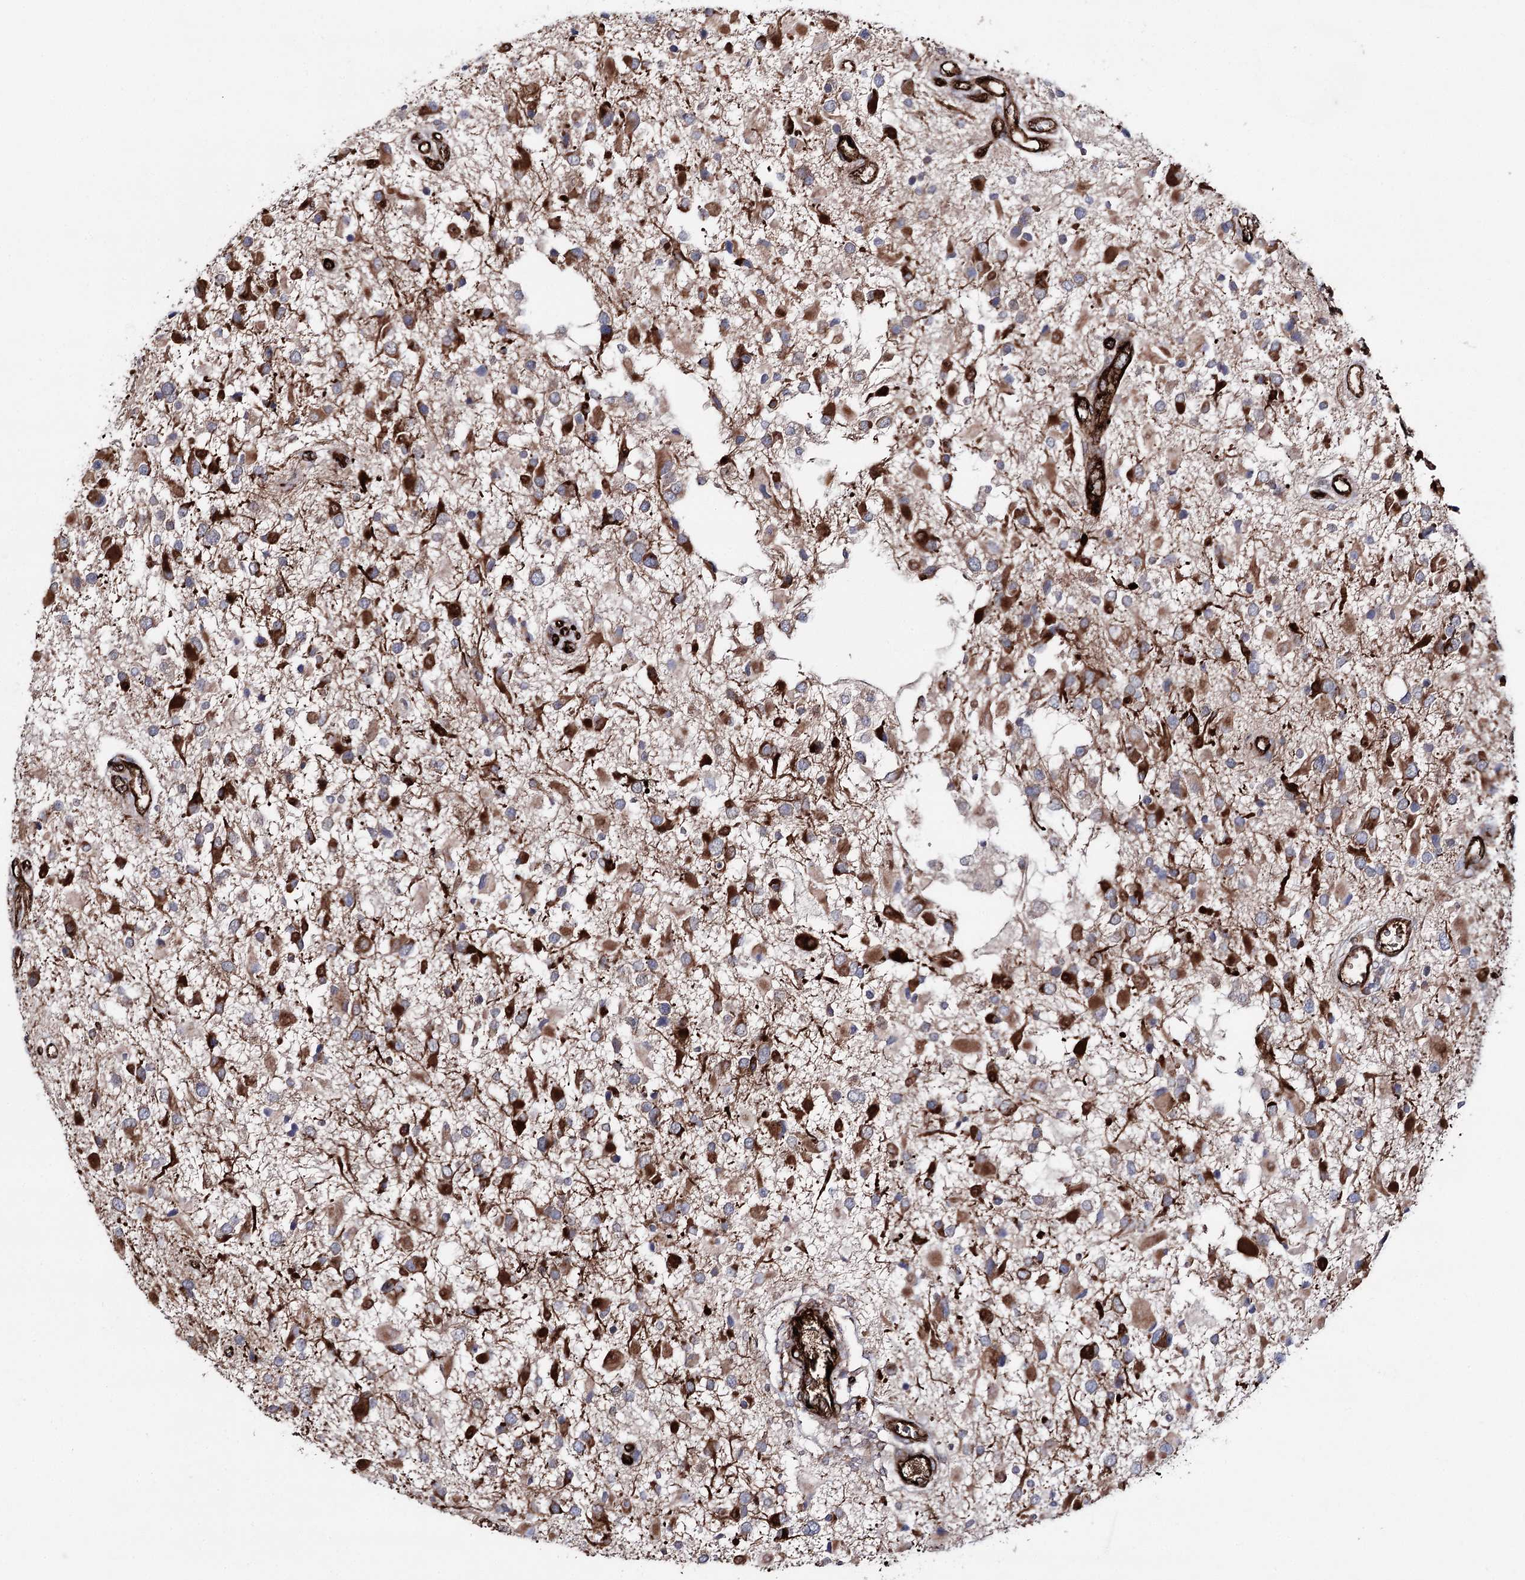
{"staining": {"intensity": "strong", "quantity": ">75%", "location": "cytoplasmic/membranous"}, "tissue": "glioma", "cell_type": "Tumor cells", "image_type": "cancer", "snomed": [{"axis": "morphology", "description": "Glioma, malignant, High grade"}, {"axis": "topography", "description": "Brain"}], "caption": "Protein staining of glioma tissue displays strong cytoplasmic/membranous expression in about >75% of tumor cells.", "gene": "MIB1", "patient": {"sex": "male", "age": 53}}